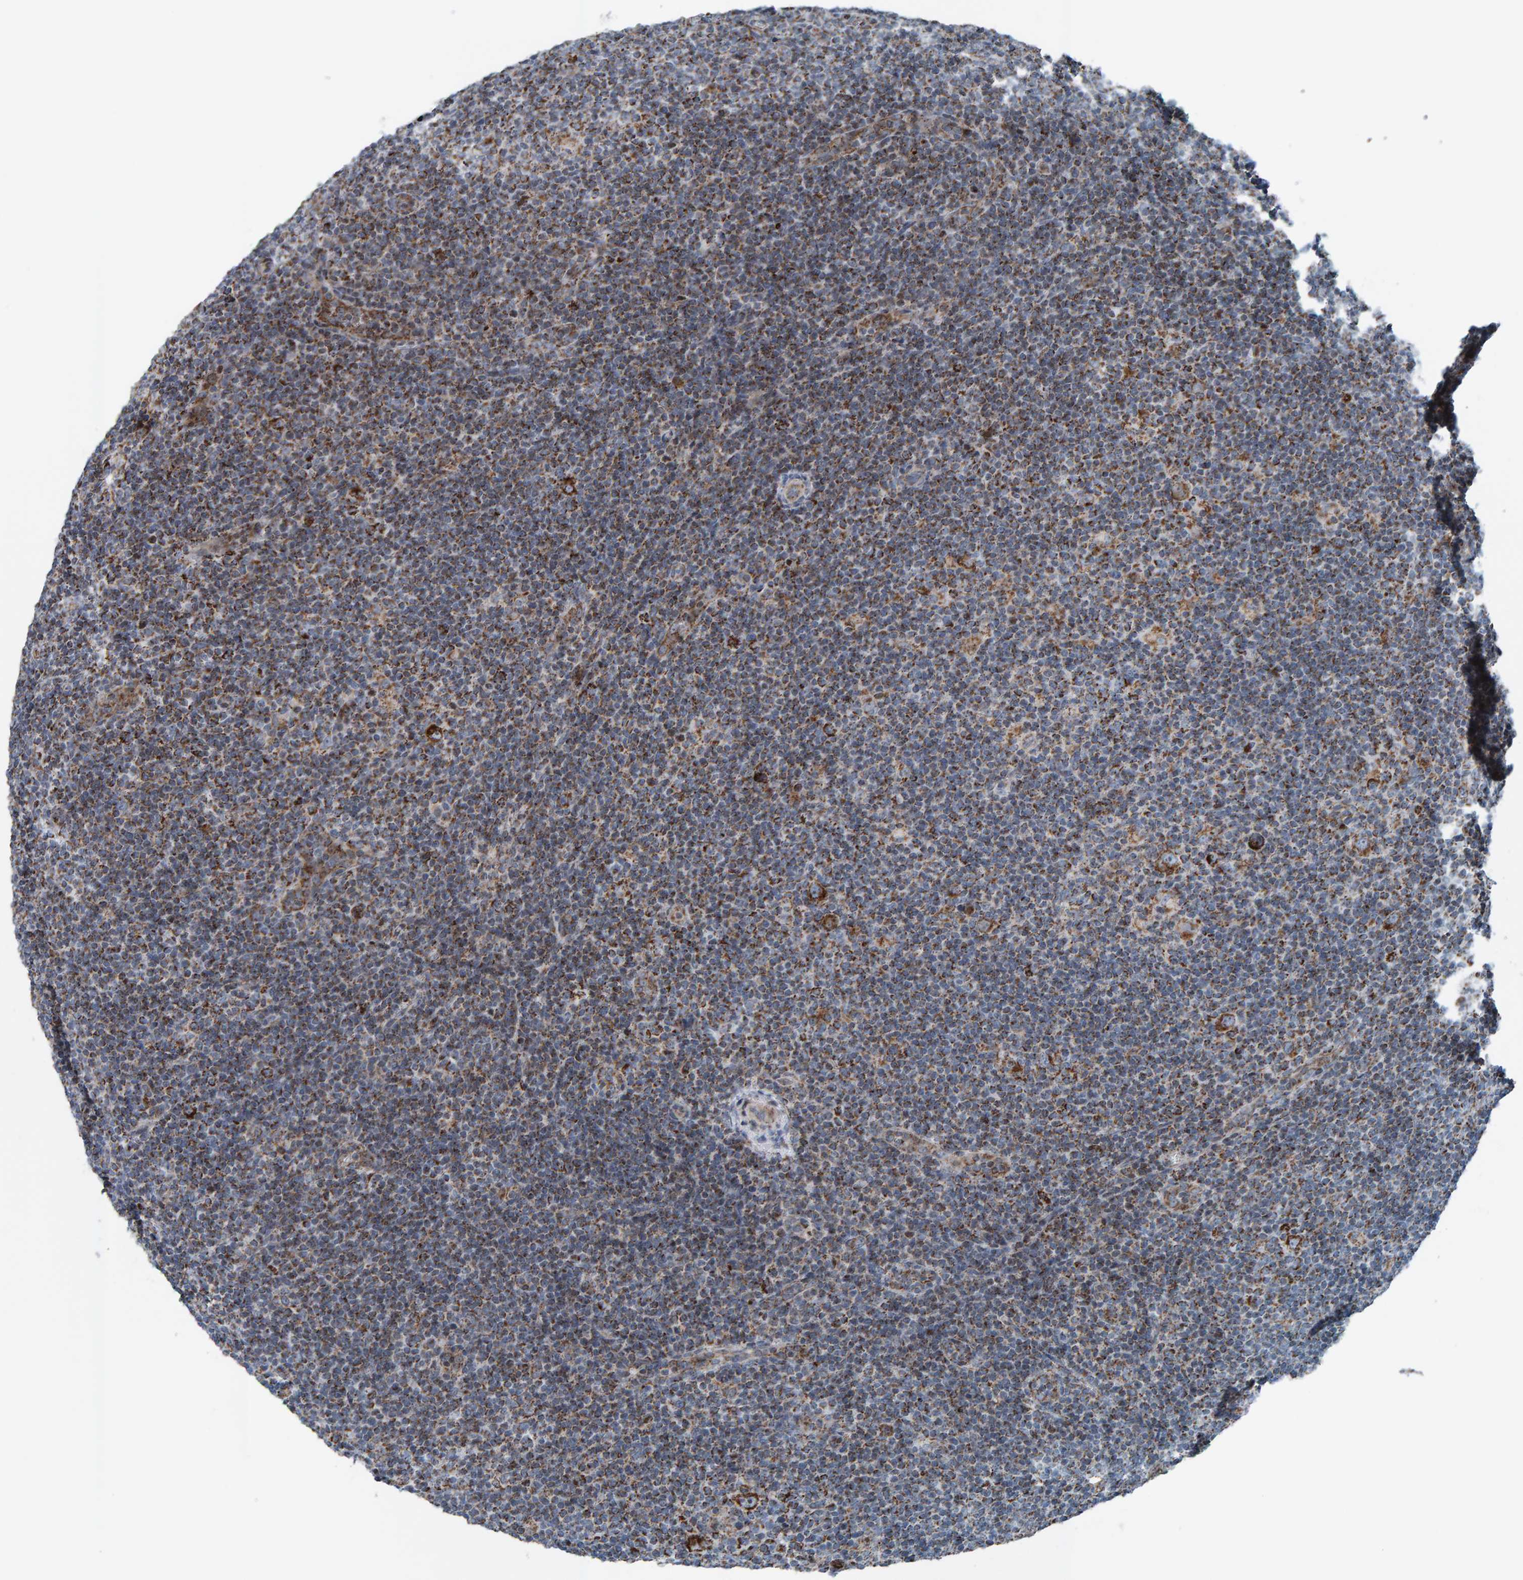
{"staining": {"intensity": "strong", "quantity": ">75%", "location": "cytoplasmic/membranous"}, "tissue": "lymphoma", "cell_type": "Tumor cells", "image_type": "cancer", "snomed": [{"axis": "morphology", "description": "Hodgkin's disease, NOS"}, {"axis": "topography", "description": "Lymph node"}], "caption": "The micrograph shows staining of Hodgkin's disease, revealing strong cytoplasmic/membranous protein staining (brown color) within tumor cells.", "gene": "ZNF48", "patient": {"sex": "female", "age": 57}}